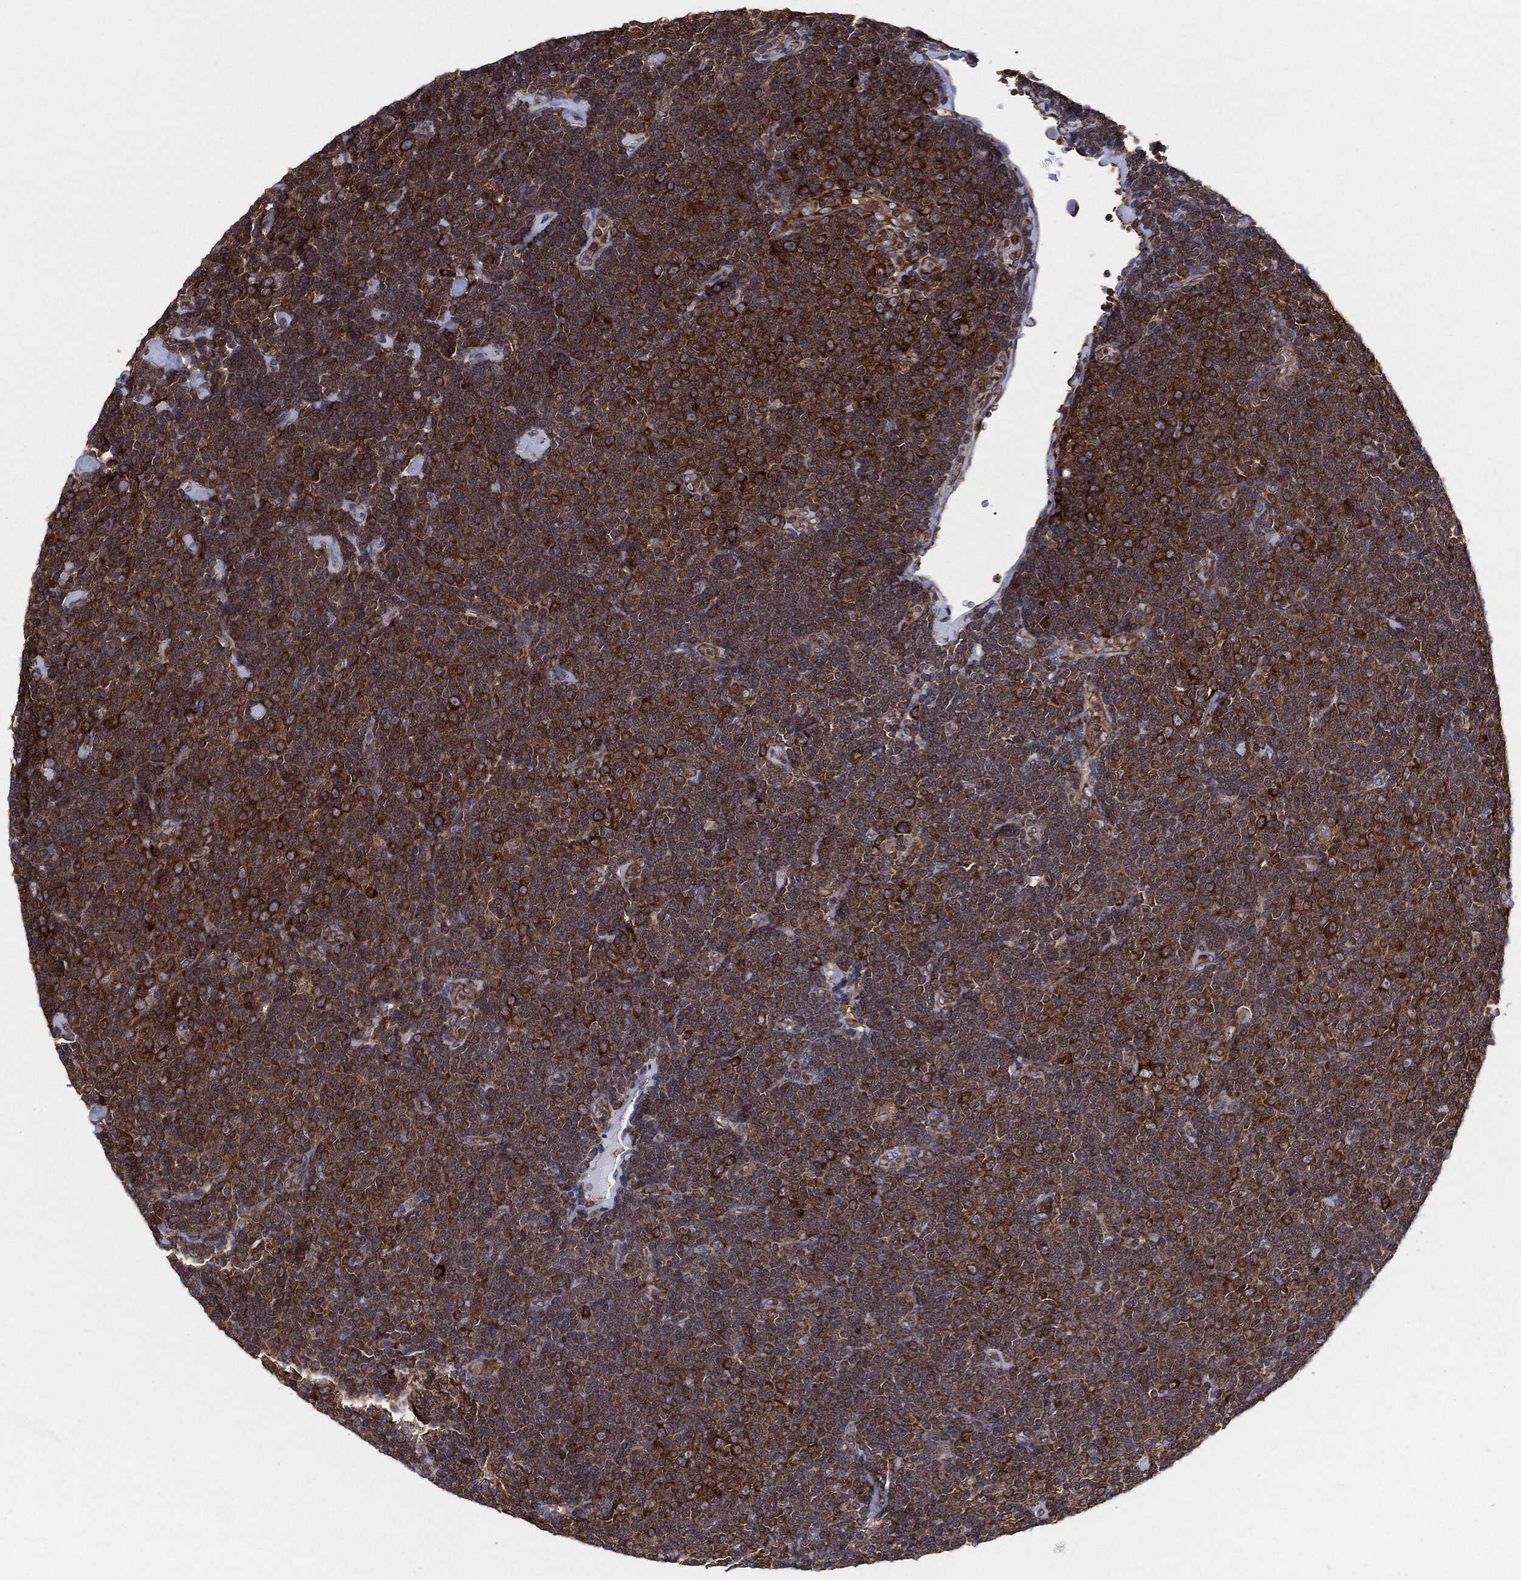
{"staining": {"intensity": "moderate", "quantity": ">75%", "location": "cytoplasmic/membranous"}, "tissue": "lymphoma", "cell_type": "Tumor cells", "image_type": "cancer", "snomed": [{"axis": "morphology", "description": "Malignant lymphoma, non-Hodgkin's type, Low grade"}, {"axis": "topography", "description": "Lymph node"}], "caption": "Lymphoma tissue shows moderate cytoplasmic/membranous positivity in approximately >75% of tumor cells, visualized by immunohistochemistry. The staining is performed using DAB (3,3'-diaminobenzidine) brown chromogen to label protein expression. The nuclei are counter-stained blue using hematoxylin.", "gene": "EIF2S2", "patient": {"sex": "male", "age": 81}}